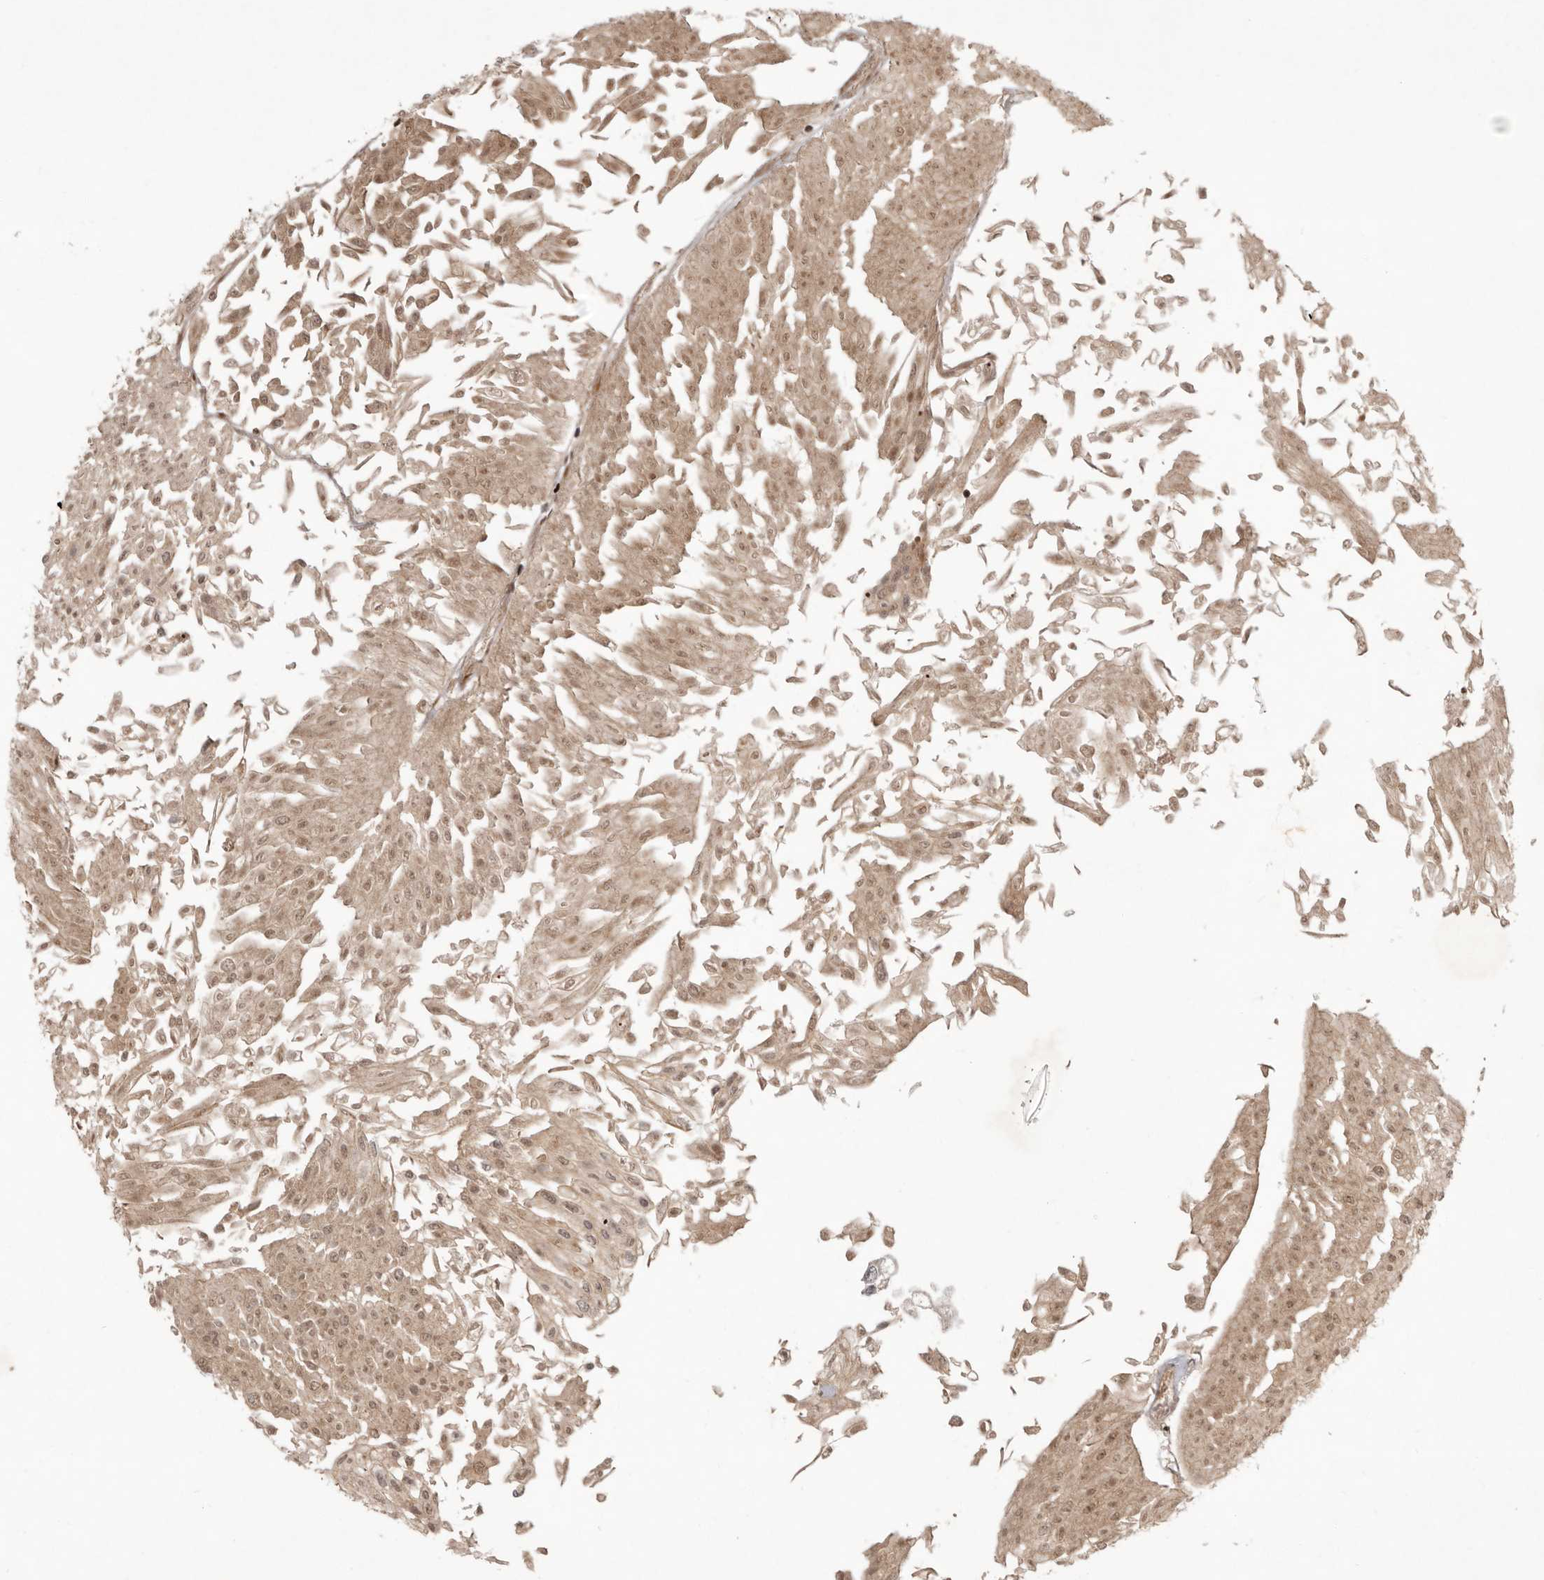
{"staining": {"intensity": "moderate", "quantity": ">75%", "location": "cytoplasmic/membranous,nuclear"}, "tissue": "urothelial cancer", "cell_type": "Tumor cells", "image_type": "cancer", "snomed": [{"axis": "morphology", "description": "Urothelial carcinoma, Low grade"}, {"axis": "topography", "description": "Urinary bladder"}], "caption": "Low-grade urothelial carcinoma was stained to show a protein in brown. There is medium levels of moderate cytoplasmic/membranous and nuclear expression in about >75% of tumor cells. (brown staining indicates protein expression, while blue staining denotes nuclei).", "gene": "RABIF", "patient": {"sex": "male", "age": 67}}